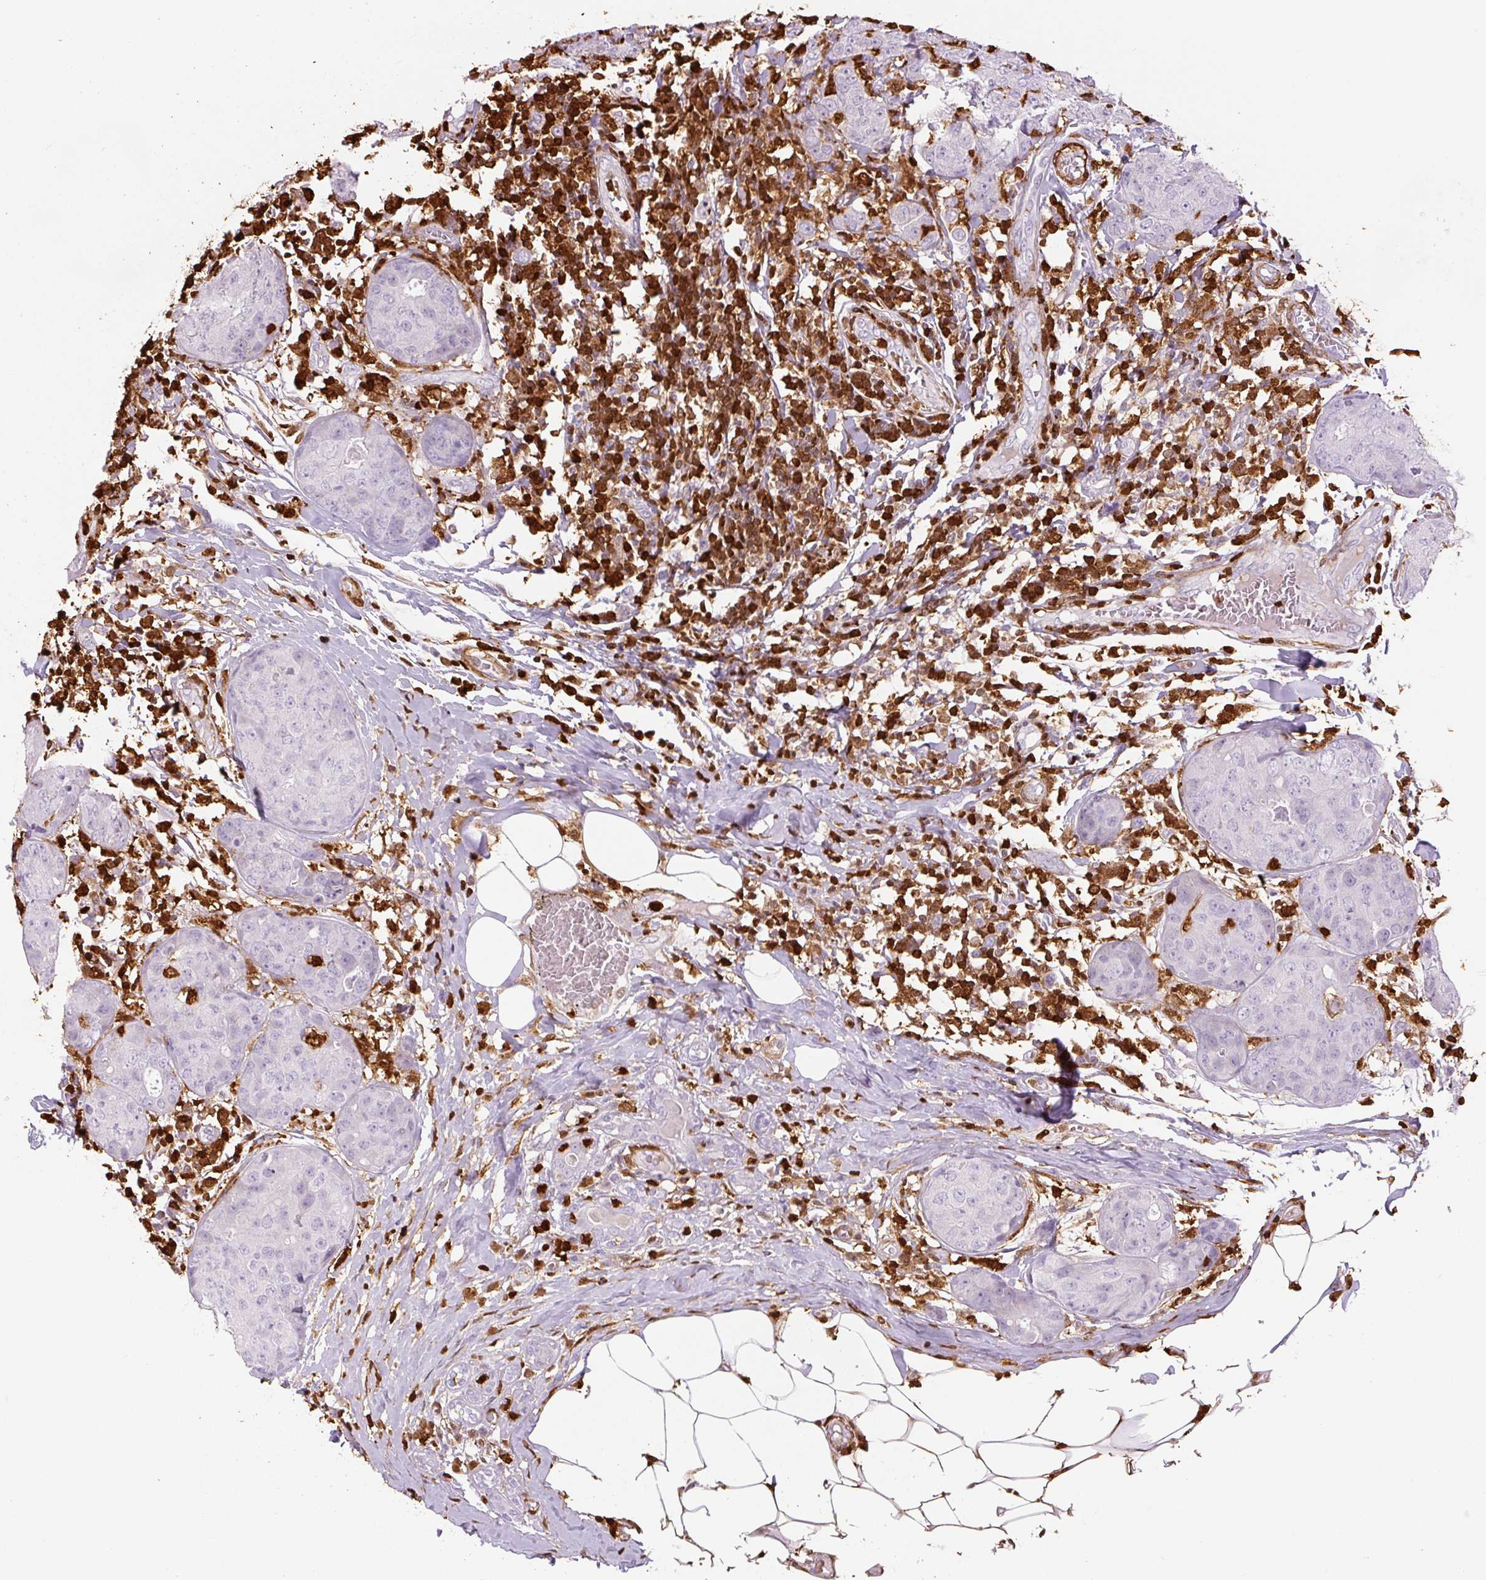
{"staining": {"intensity": "negative", "quantity": "none", "location": "none"}, "tissue": "breast cancer", "cell_type": "Tumor cells", "image_type": "cancer", "snomed": [{"axis": "morphology", "description": "Duct carcinoma"}, {"axis": "topography", "description": "Breast"}], "caption": "Micrograph shows no significant protein expression in tumor cells of breast cancer.", "gene": "S100A4", "patient": {"sex": "female", "age": 43}}